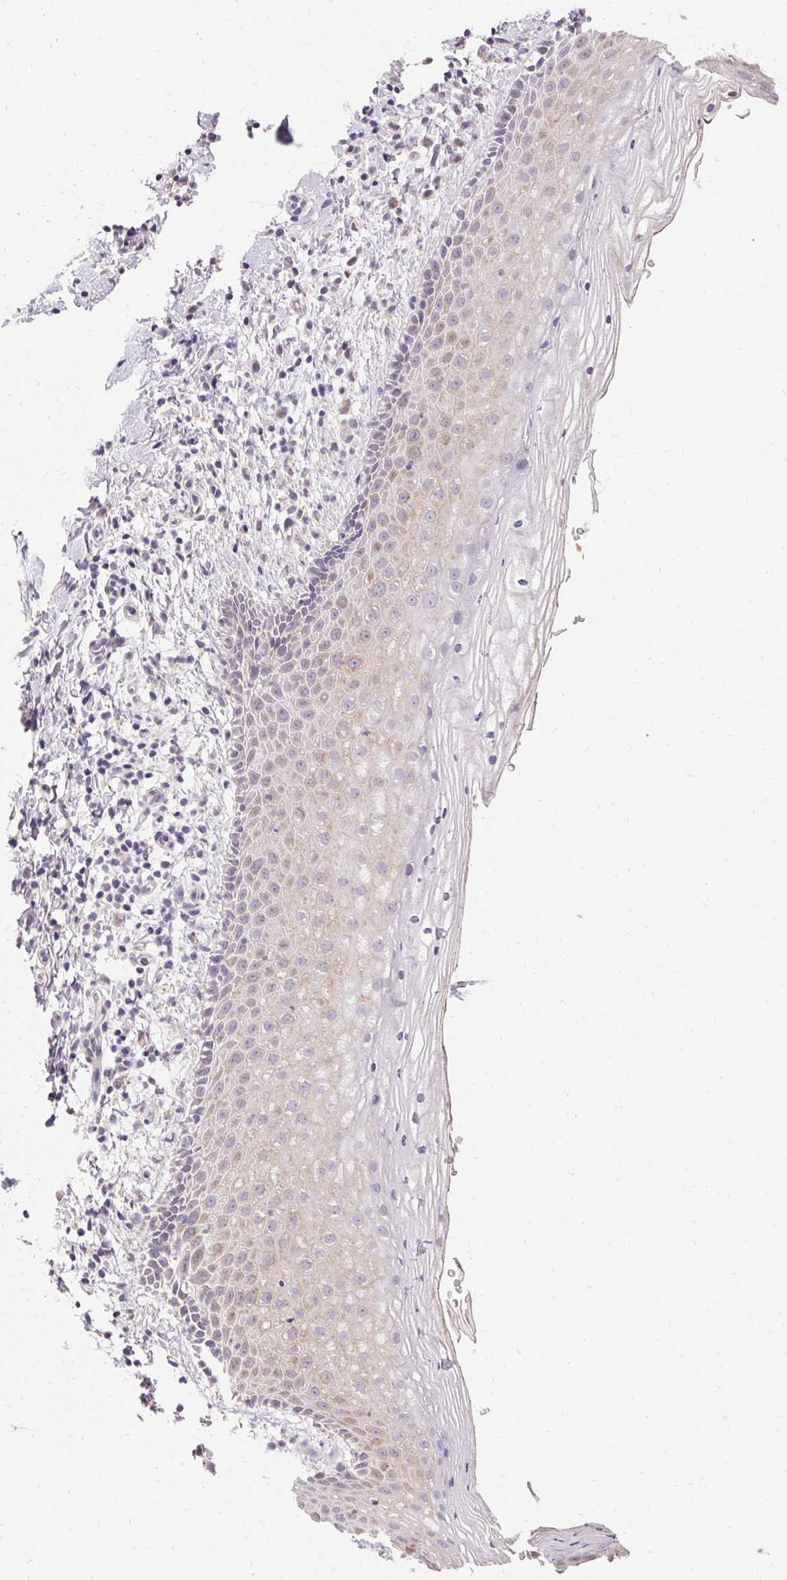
{"staining": {"intensity": "weak", "quantity": "25%-75%", "location": "cytoplasmic/membranous"}, "tissue": "vagina", "cell_type": "Squamous epithelial cells", "image_type": "normal", "snomed": [{"axis": "morphology", "description": "Normal tissue, NOS"}, {"axis": "topography", "description": "Vagina"}], "caption": "A high-resolution photomicrograph shows immunohistochemistry staining of unremarkable vagina, which displays weak cytoplasmic/membranous staining in approximately 25%-75% of squamous epithelial cells.", "gene": "HSD17B3", "patient": {"sex": "female", "age": 51}}